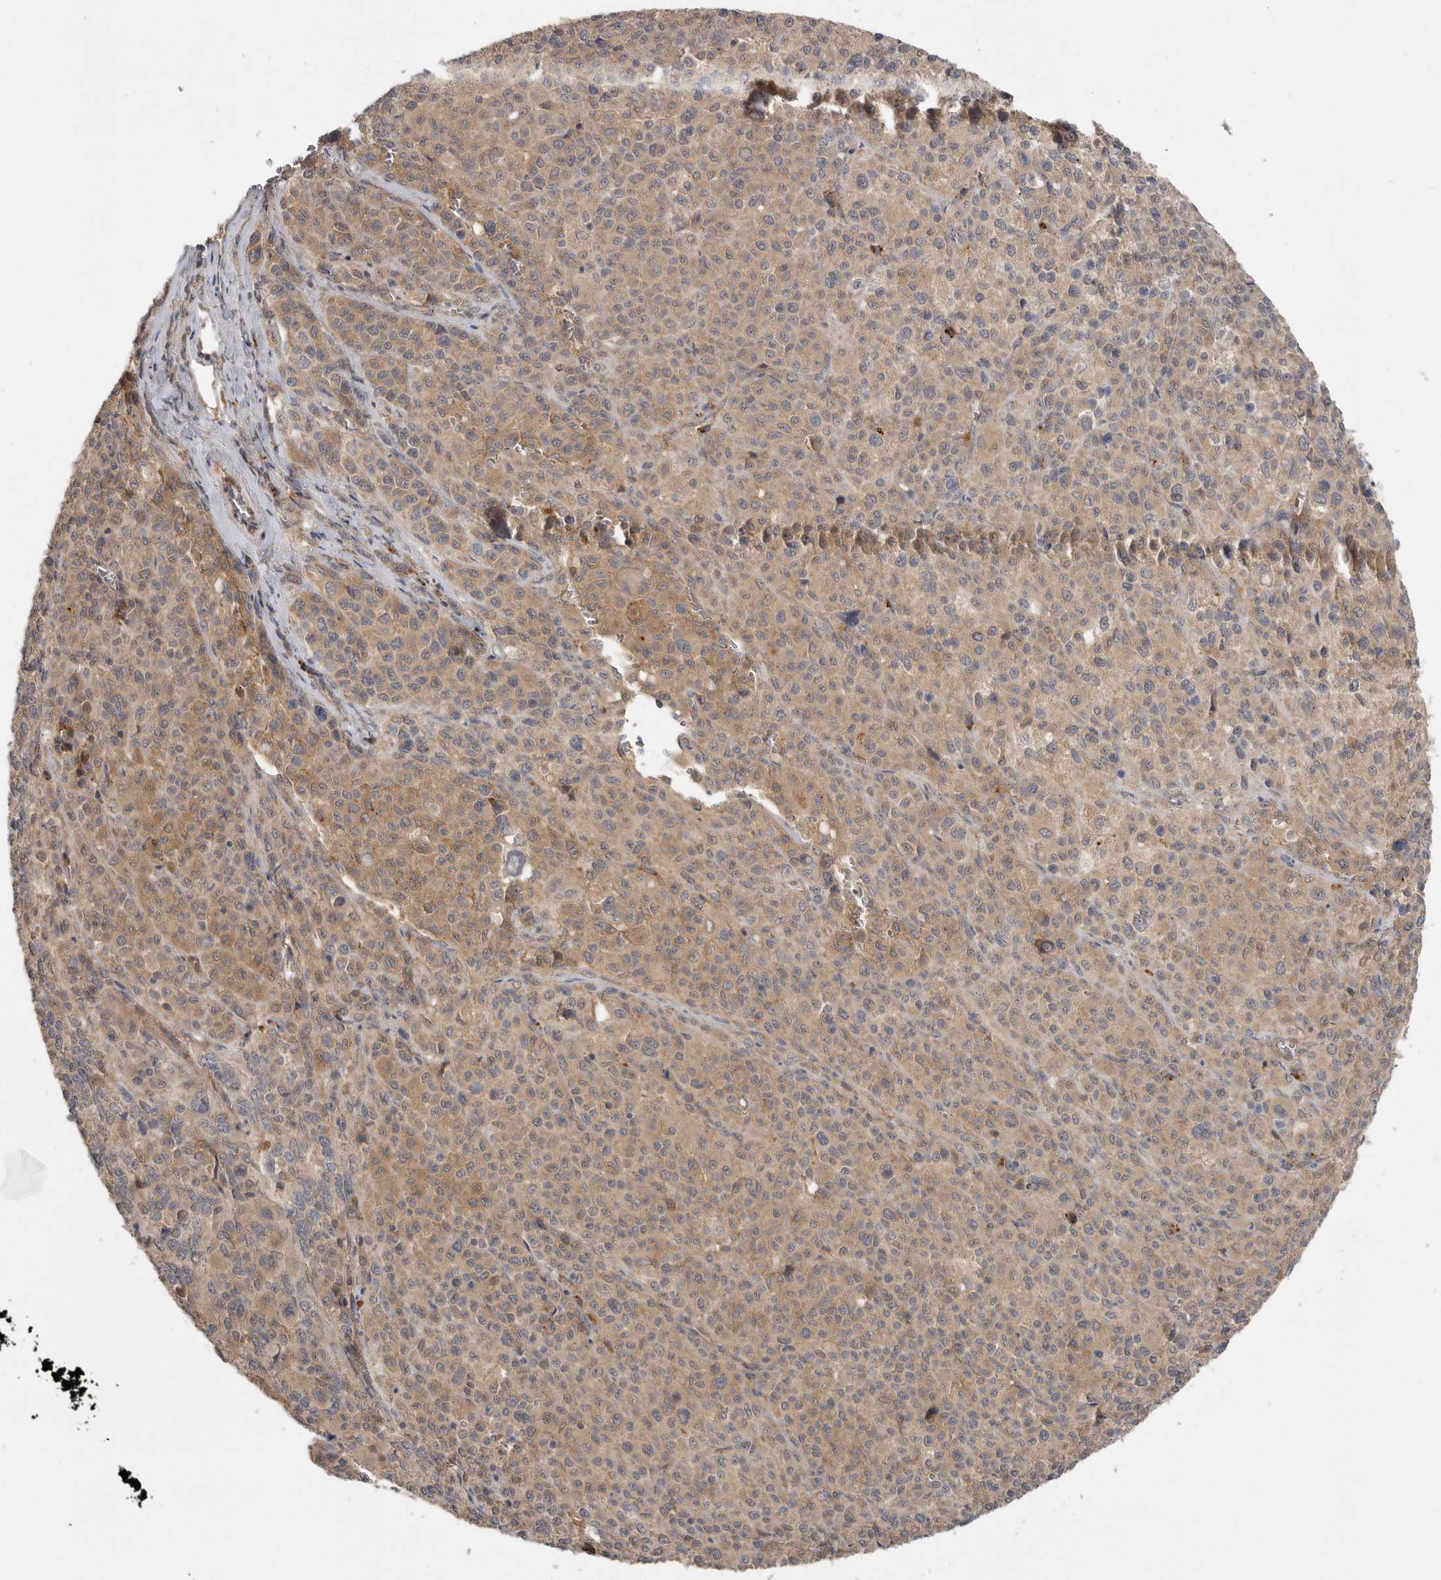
{"staining": {"intensity": "weak", "quantity": ">75%", "location": "cytoplasmic/membranous"}, "tissue": "melanoma", "cell_type": "Tumor cells", "image_type": "cancer", "snomed": [{"axis": "morphology", "description": "Malignant melanoma, Metastatic site"}, {"axis": "topography", "description": "Skin"}], "caption": "The photomicrograph shows staining of melanoma, revealing weak cytoplasmic/membranous protein positivity (brown color) within tumor cells. Nuclei are stained in blue.", "gene": "ZNF232", "patient": {"sex": "female", "age": 74}}